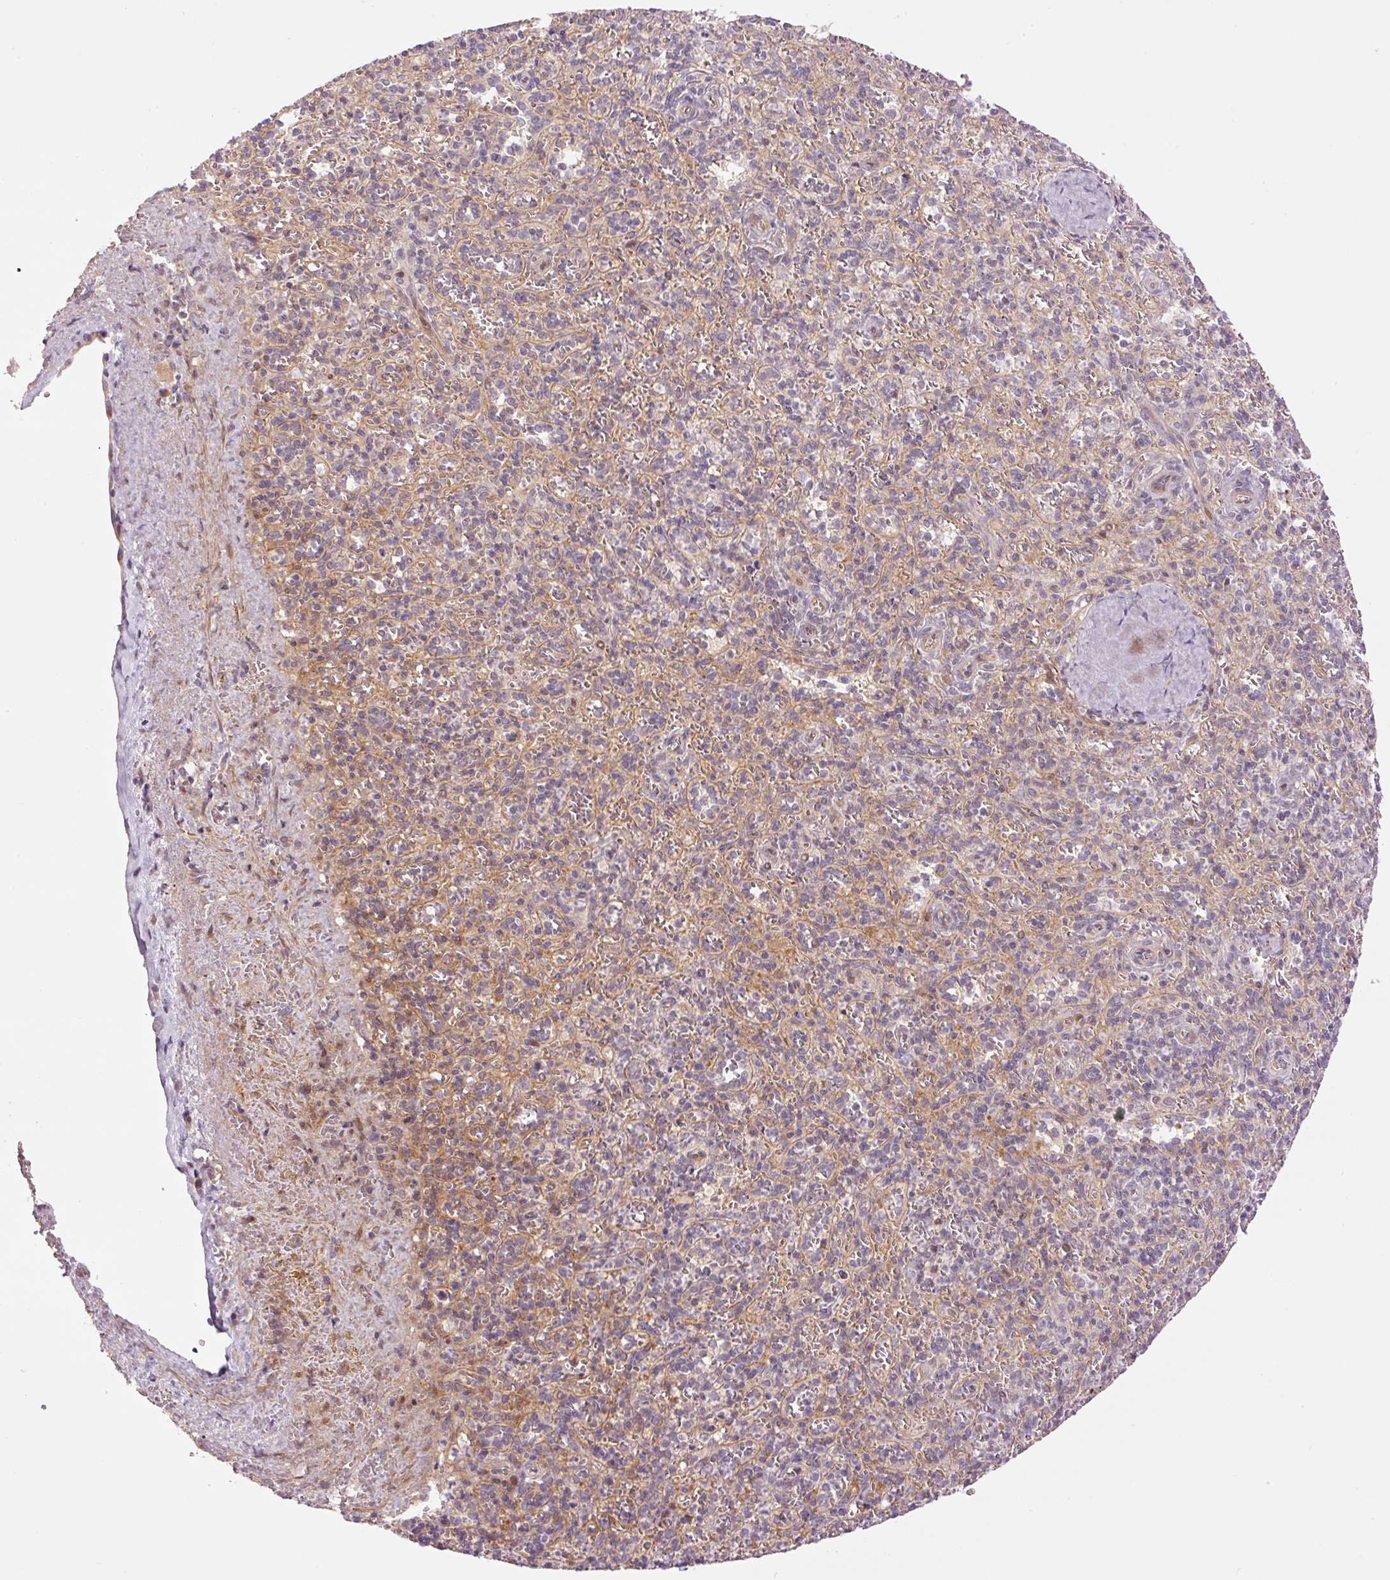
{"staining": {"intensity": "negative", "quantity": "none", "location": "none"}, "tissue": "spleen", "cell_type": "Cells in red pulp", "image_type": "normal", "snomed": [{"axis": "morphology", "description": "Normal tissue, NOS"}, {"axis": "topography", "description": "Spleen"}], "caption": "Immunohistochemical staining of unremarkable human spleen demonstrates no significant staining in cells in red pulp.", "gene": "SLC29A3", "patient": {"sex": "female", "age": 70}}